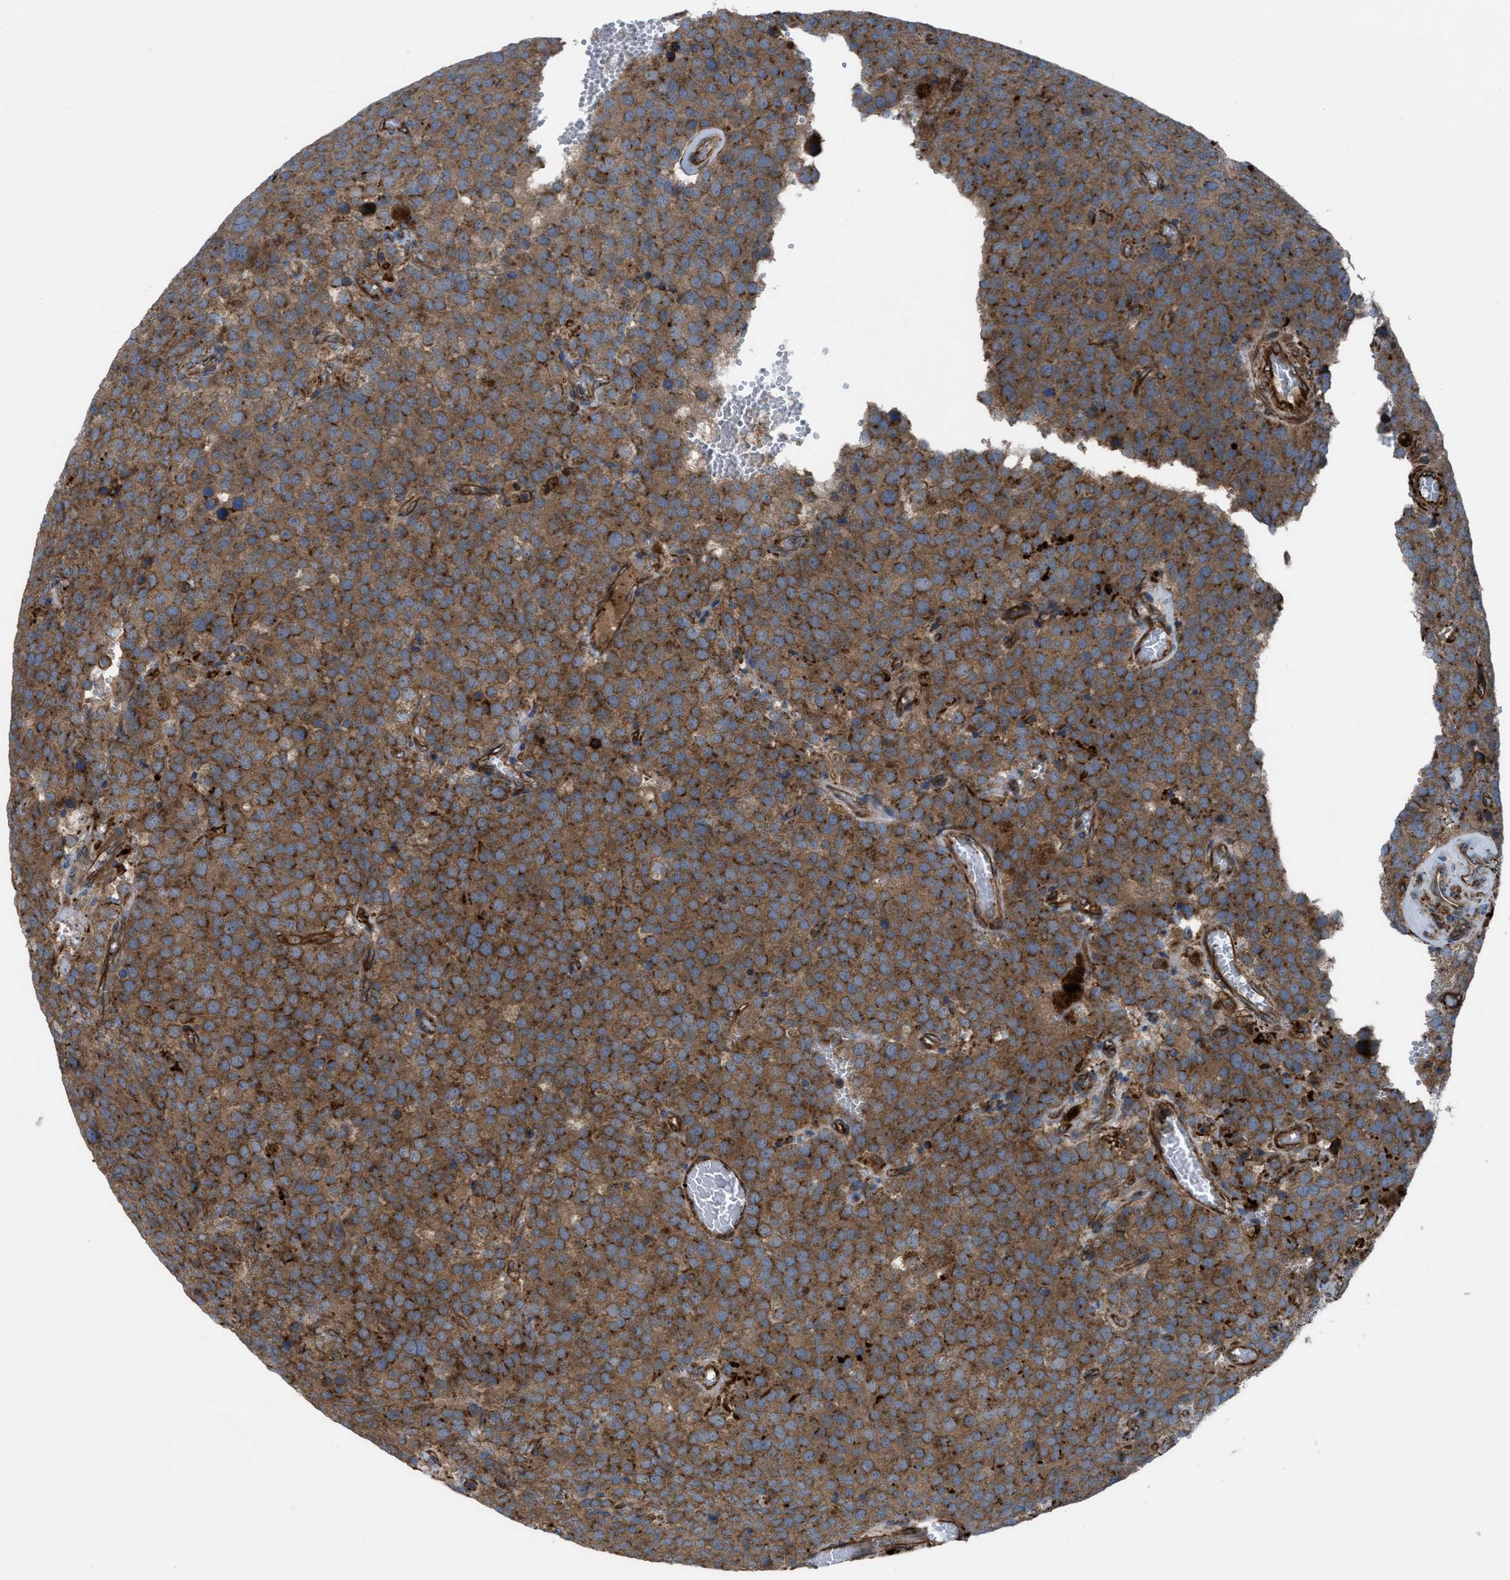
{"staining": {"intensity": "moderate", "quantity": ">75%", "location": "cytoplasmic/membranous"}, "tissue": "testis cancer", "cell_type": "Tumor cells", "image_type": "cancer", "snomed": [{"axis": "morphology", "description": "Seminoma, NOS"}, {"axis": "topography", "description": "Testis"}], "caption": "The immunohistochemical stain highlights moderate cytoplasmic/membranous expression in tumor cells of testis seminoma tissue.", "gene": "SLC6A9", "patient": {"sex": "male", "age": 71}}